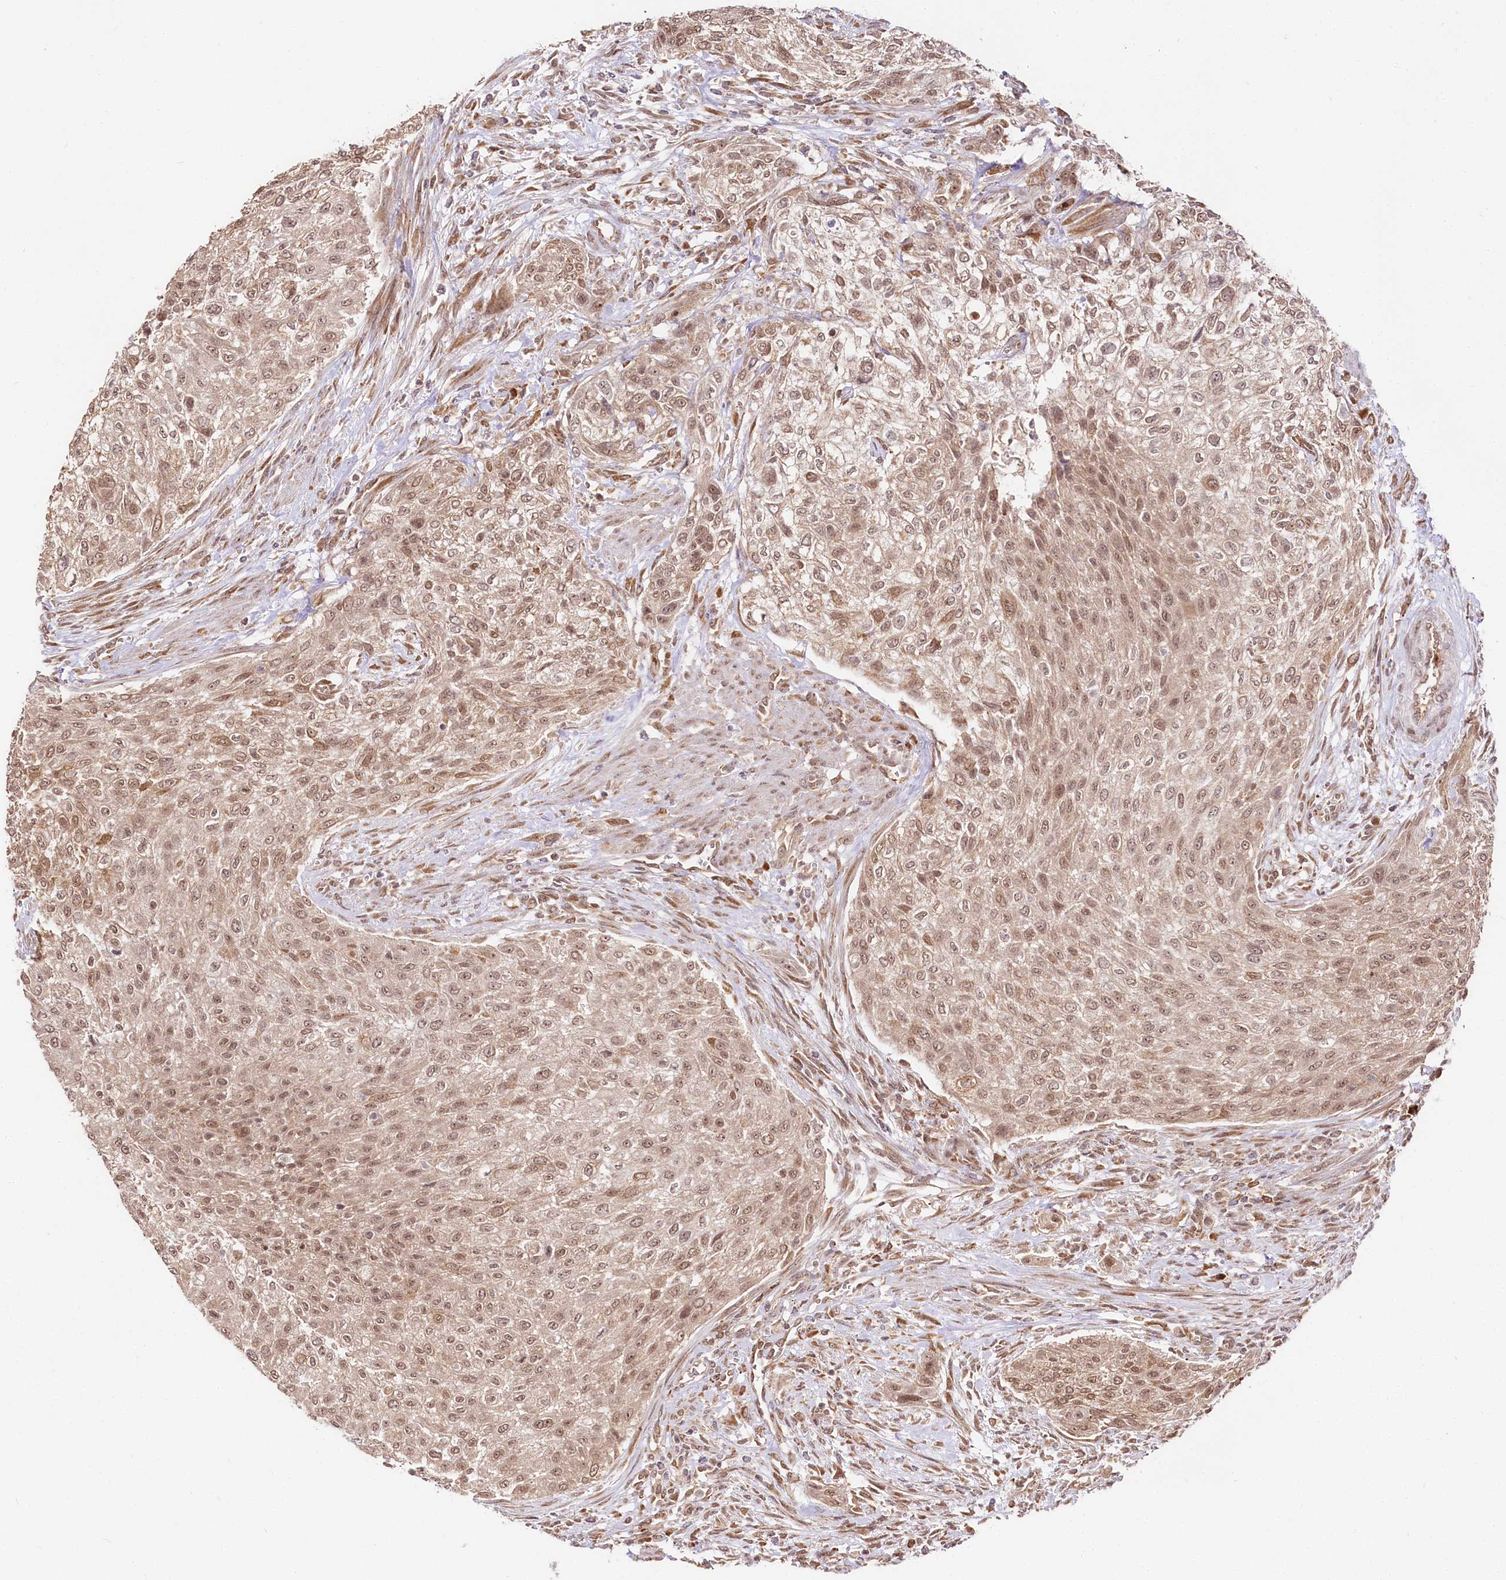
{"staining": {"intensity": "moderate", "quantity": ">75%", "location": "nuclear"}, "tissue": "urothelial cancer", "cell_type": "Tumor cells", "image_type": "cancer", "snomed": [{"axis": "morphology", "description": "Urothelial carcinoma, High grade"}, {"axis": "topography", "description": "Urinary bladder"}], "caption": "Immunohistochemical staining of human urothelial carcinoma (high-grade) reveals medium levels of moderate nuclear protein staining in approximately >75% of tumor cells.", "gene": "ENSG00000144785", "patient": {"sex": "male", "age": 35}}